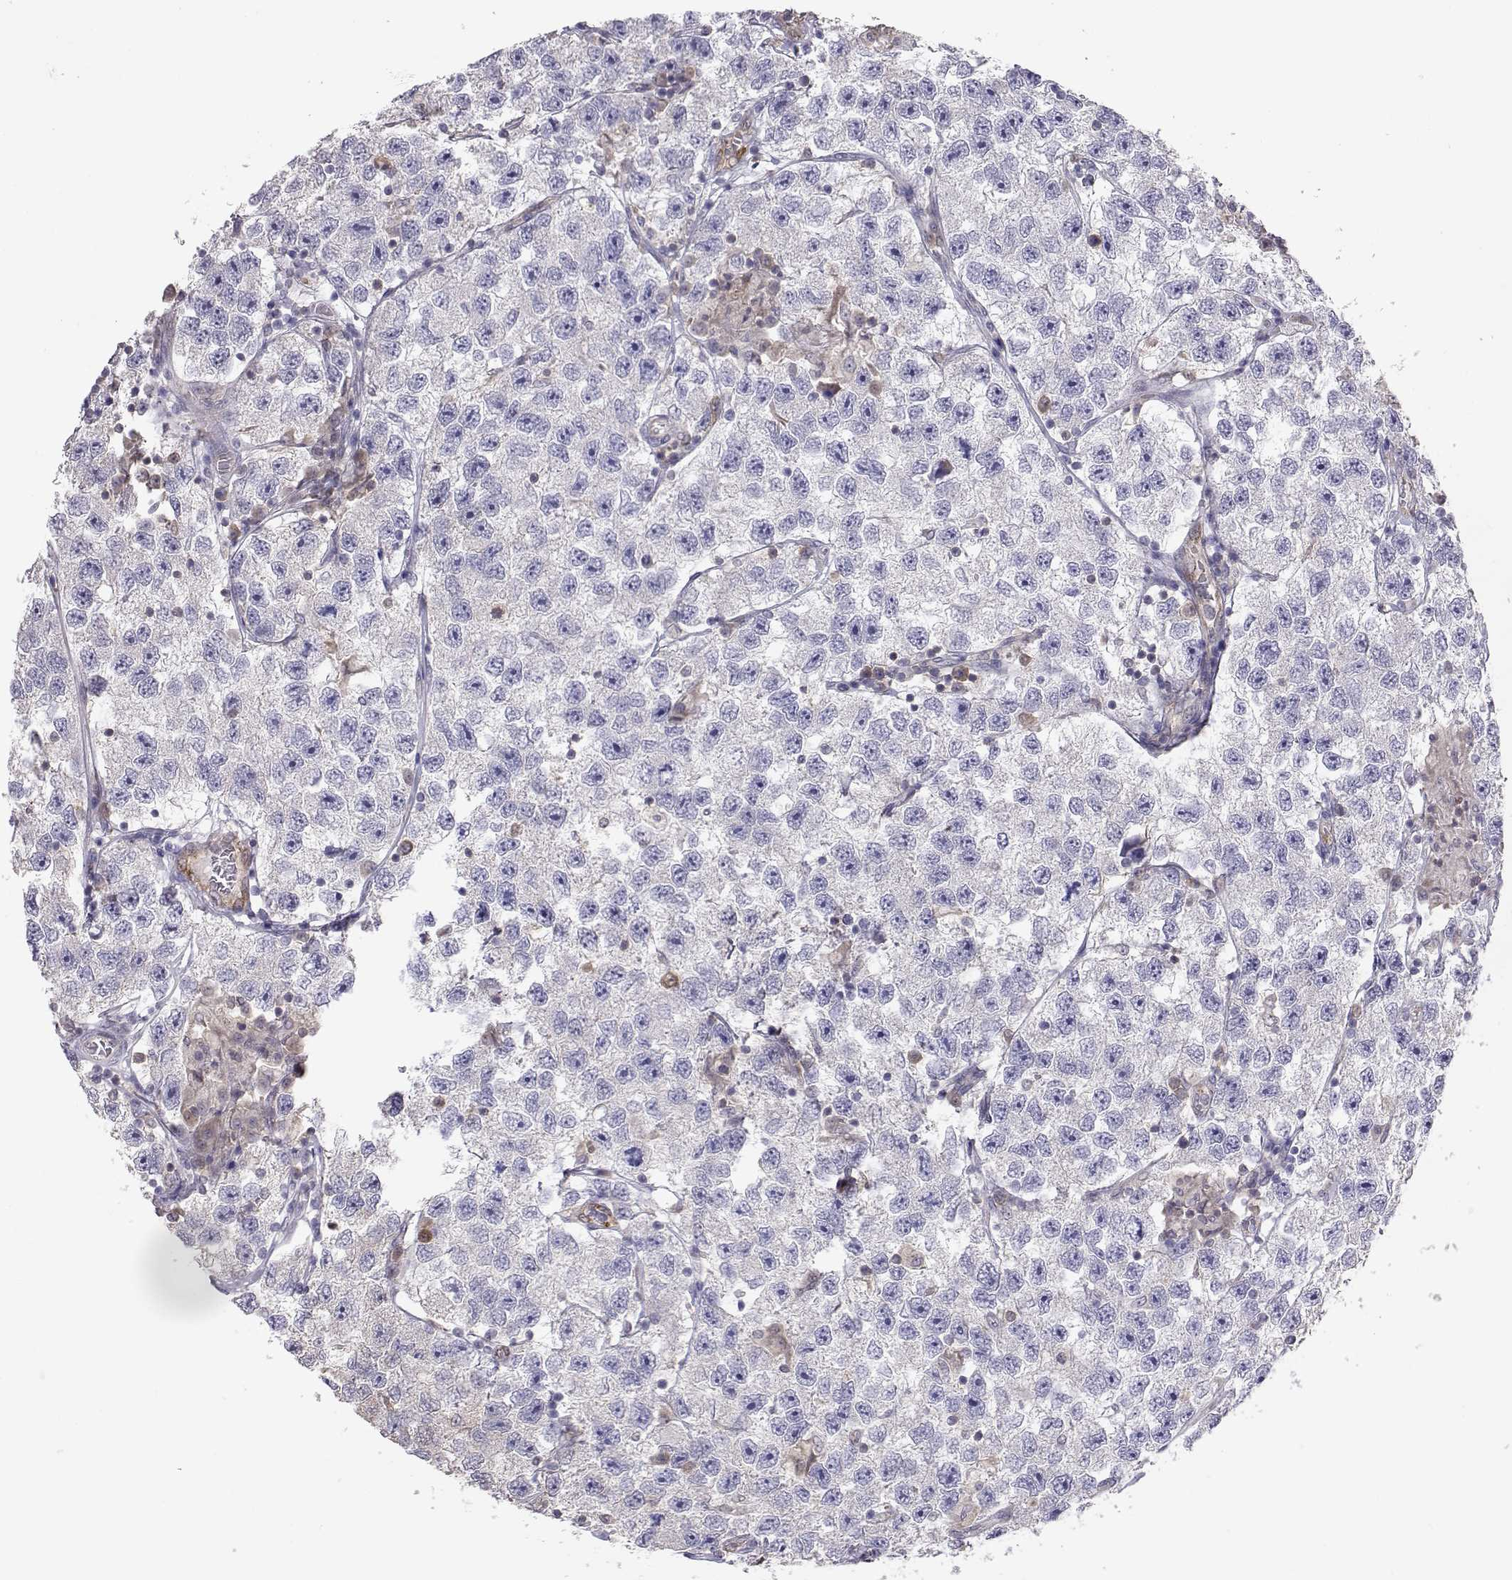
{"staining": {"intensity": "negative", "quantity": "none", "location": "none"}, "tissue": "testis cancer", "cell_type": "Tumor cells", "image_type": "cancer", "snomed": [{"axis": "morphology", "description": "Seminoma, NOS"}, {"axis": "topography", "description": "Testis"}], "caption": "Immunohistochemistry micrograph of neoplastic tissue: testis cancer (seminoma) stained with DAB demonstrates no significant protein positivity in tumor cells.", "gene": "NCAM2", "patient": {"sex": "male", "age": 26}}